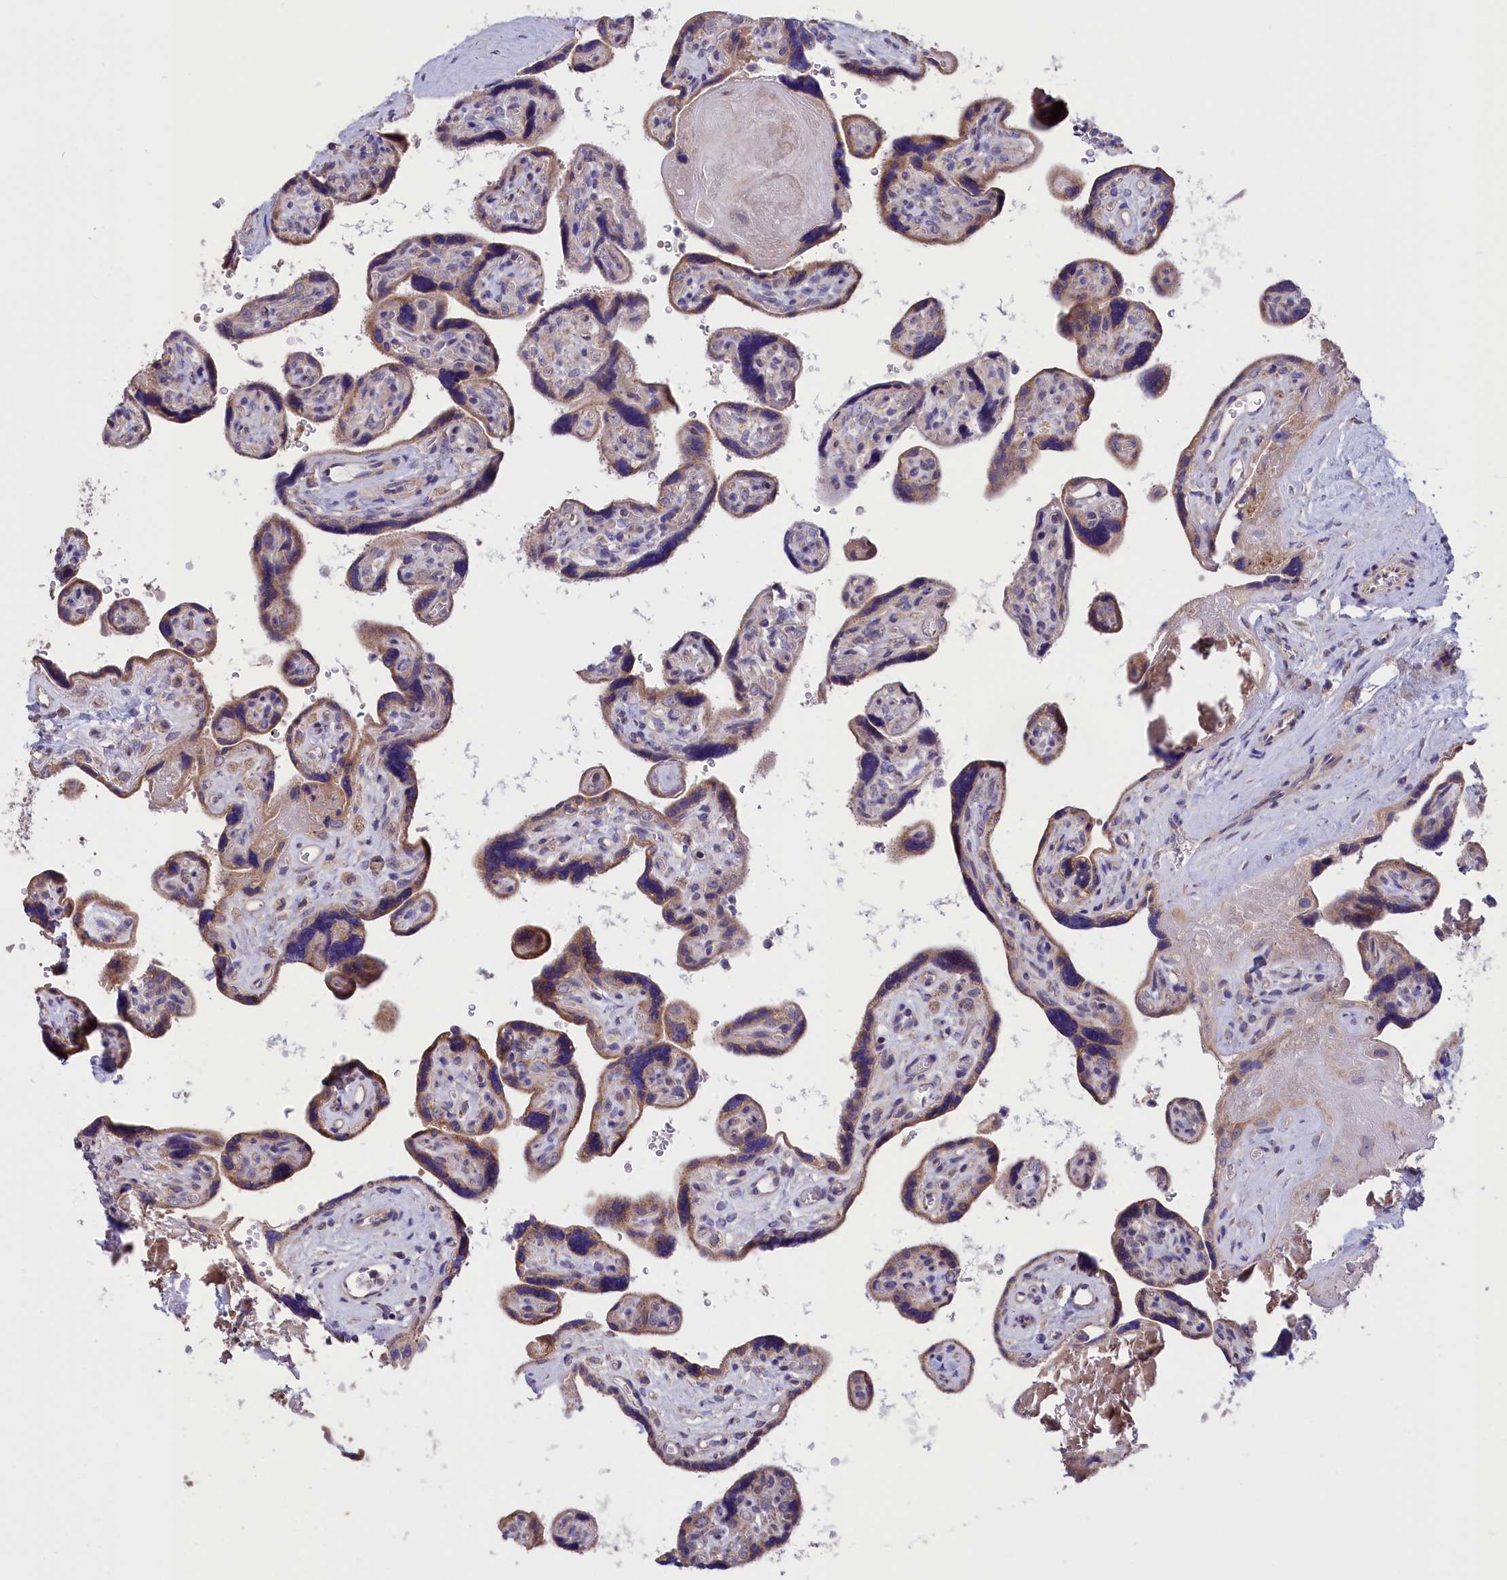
{"staining": {"intensity": "moderate", "quantity": ">75%", "location": "cytoplasmic/membranous"}, "tissue": "placenta", "cell_type": "Trophoblastic cells", "image_type": "normal", "snomed": [{"axis": "morphology", "description": "Normal tissue, NOS"}, {"axis": "topography", "description": "Placenta"}], "caption": "DAB immunohistochemical staining of unremarkable placenta demonstrates moderate cytoplasmic/membranous protein staining in about >75% of trophoblastic cells.", "gene": "CYP2U1", "patient": {"sex": "female", "age": 39}}